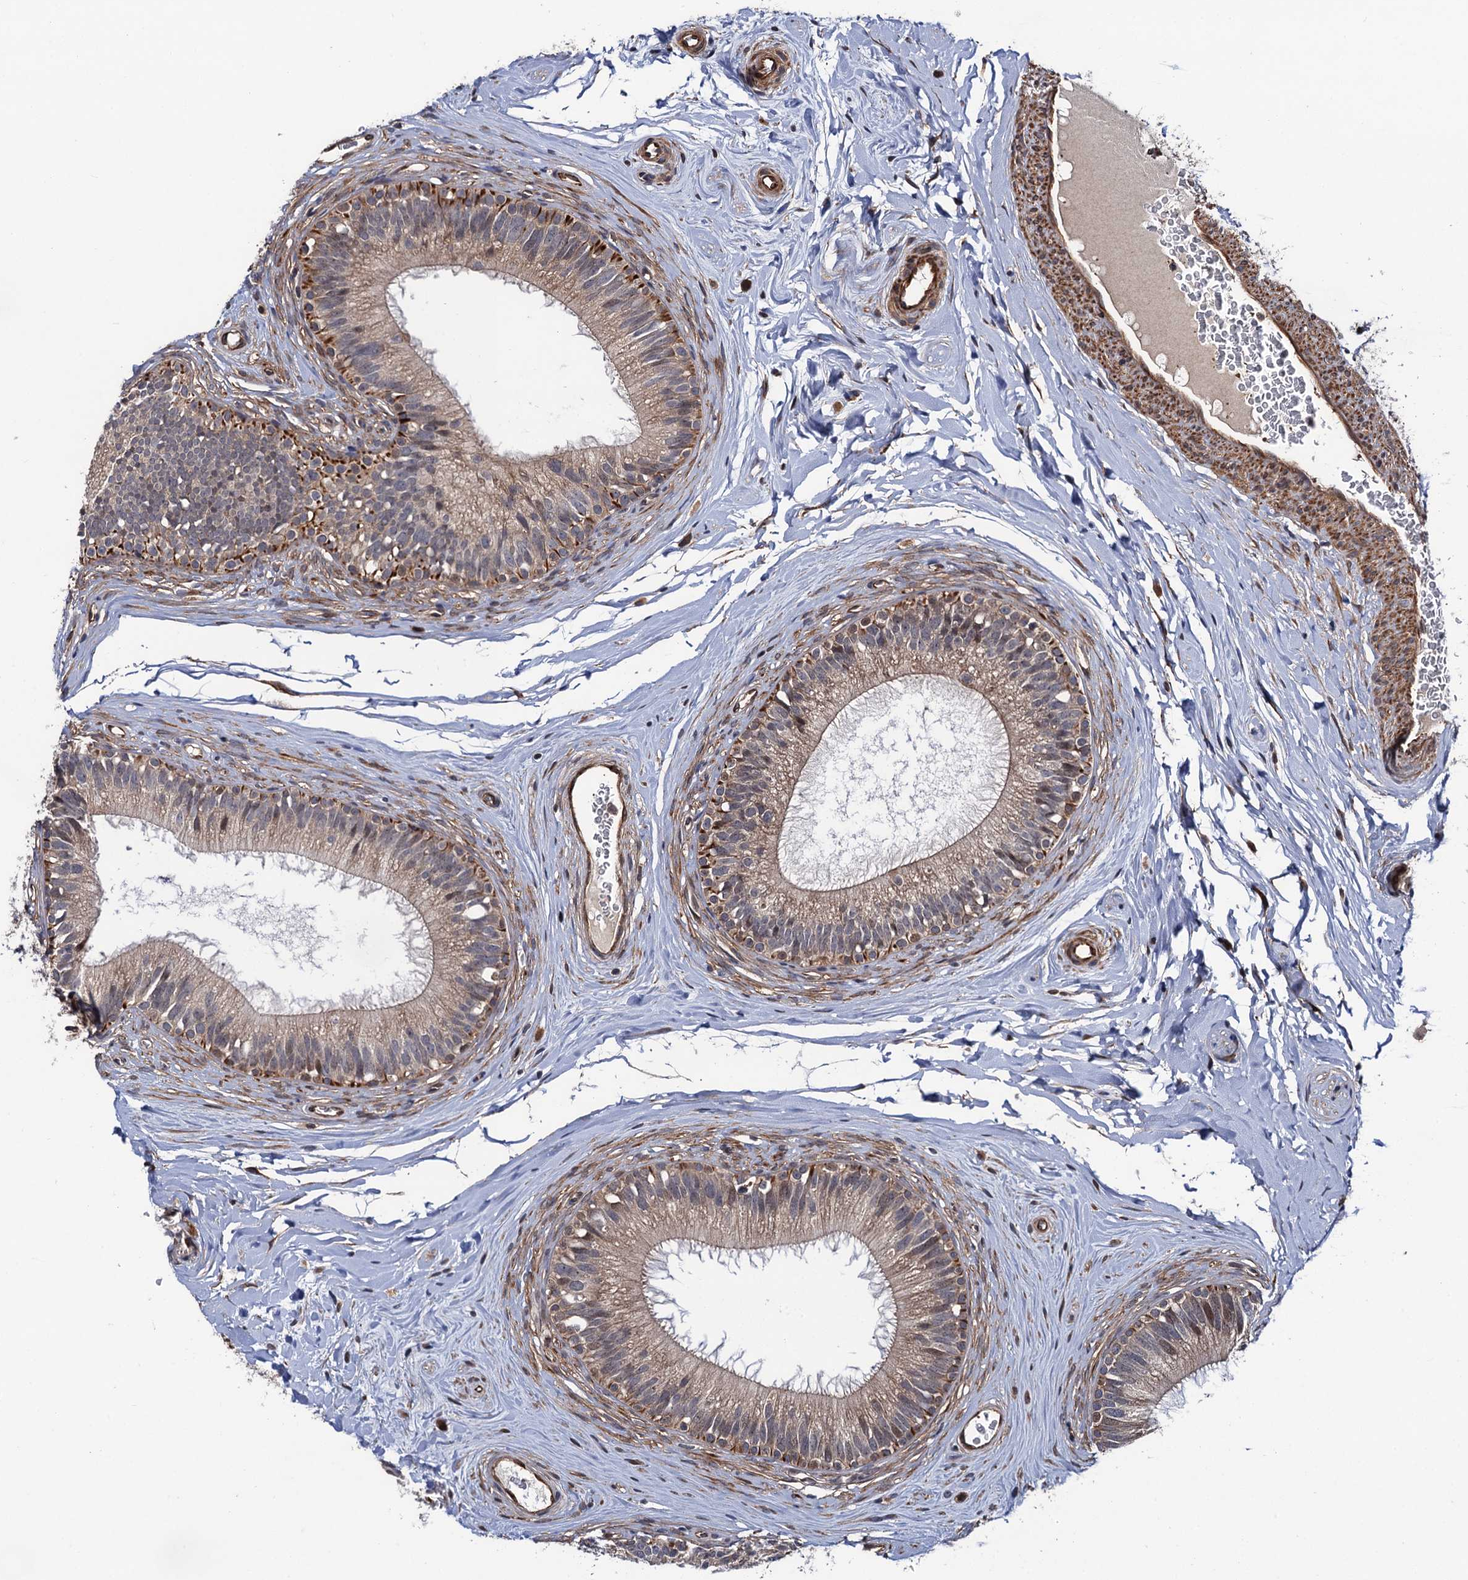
{"staining": {"intensity": "weak", "quantity": ">75%", "location": "cytoplasmic/membranous"}, "tissue": "epididymis", "cell_type": "Glandular cells", "image_type": "normal", "snomed": [{"axis": "morphology", "description": "Normal tissue, NOS"}, {"axis": "topography", "description": "Epididymis"}], "caption": "This is a histology image of immunohistochemistry staining of normal epididymis, which shows weak staining in the cytoplasmic/membranous of glandular cells.", "gene": "FSIP1", "patient": {"sex": "male", "age": 33}}